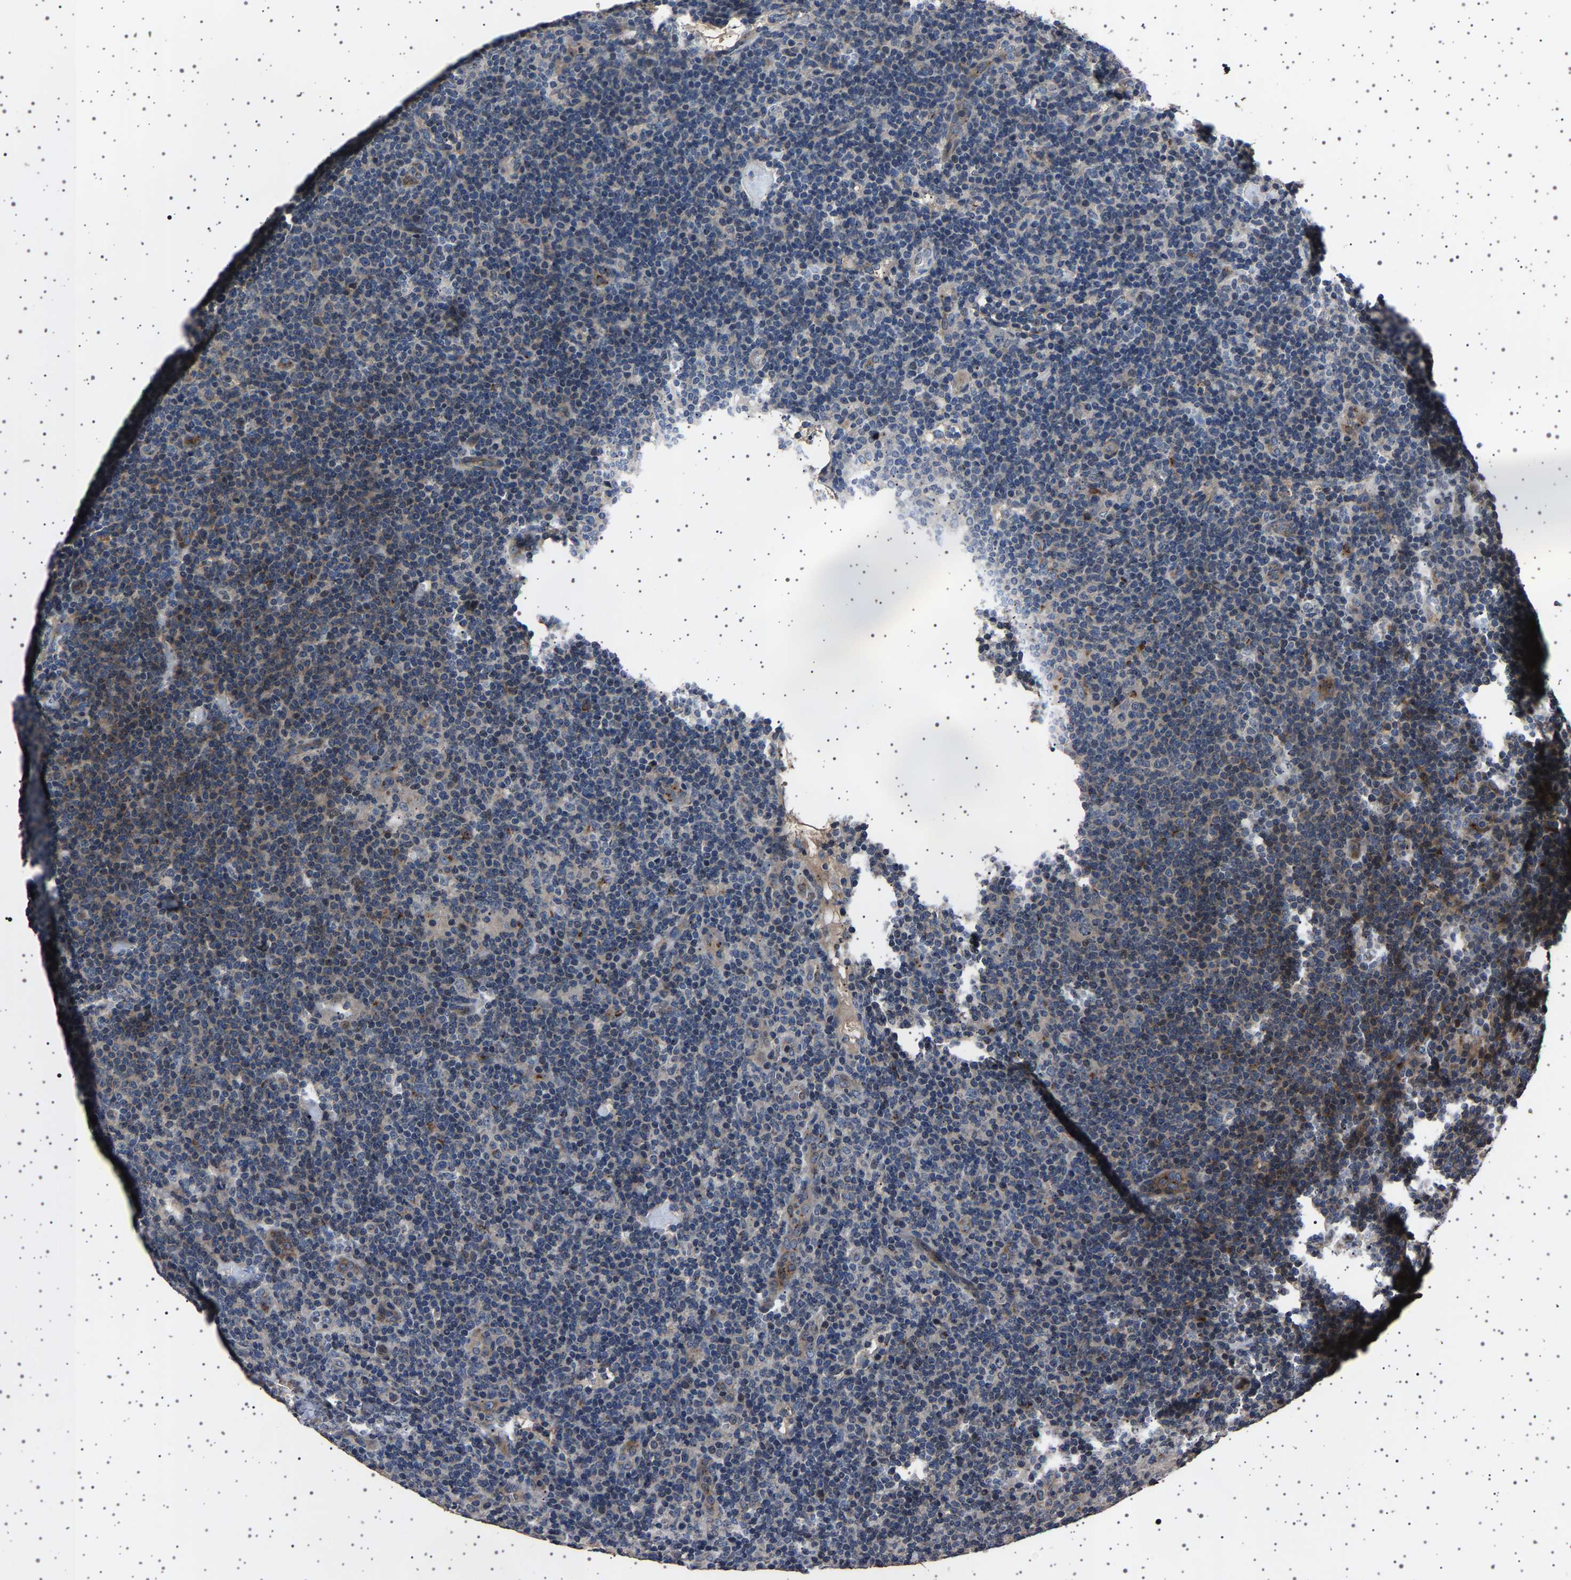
{"staining": {"intensity": "weak", "quantity": "25%-75%", "location": "cytoplasmic/membranous"}, "tissue": "lymphoma", "cell_type": "Tumor cells", "image_type": "cancer", "snomed": [{"axis": "morphology", "description": "Hodgkin's disease, NOS"}, {"axis": "topography", "description": "Lymph node"}], "caption": "IHC (DAB) staining of human lymphoma shows weak cytoplasmic/membranous protein staining in approximately 25%-75% of tumor cells. Nuclei are stained in blue.", "gene": "NCKAP1", "patient": {"sex": "female", "age": 57}}